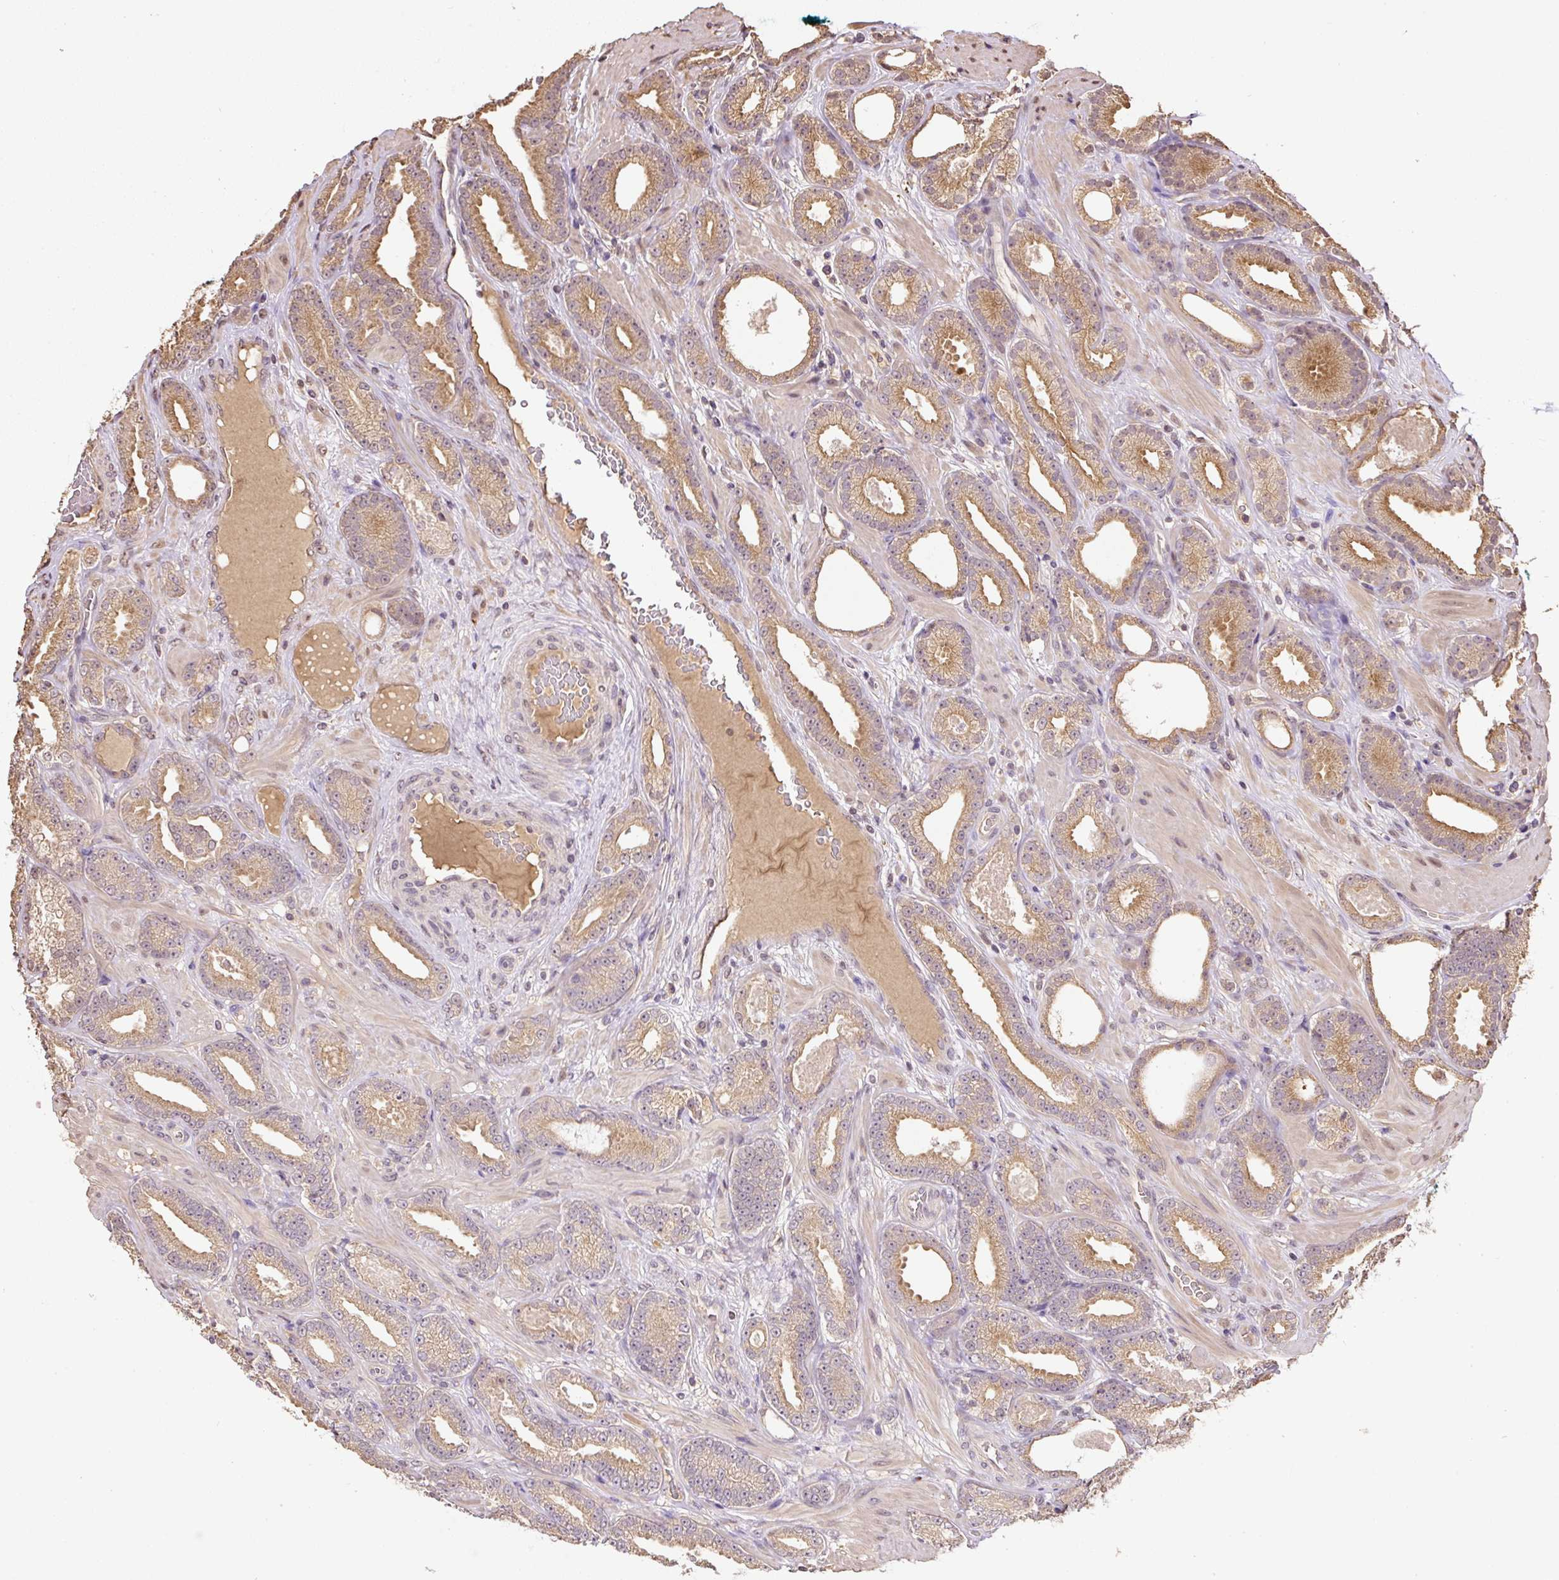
{"staining": {"intensity": "moderate", "quantity": ">75%", "location": "cytoplasmic/membranous"}, "tissue": "prostate cancer", "cell_type": "Tumor cells", "image_type": "cancer", "snomed": [{"axis": "morphology", "description": "Adenocarcinoma, Low grade"}, {"axis": "topography", "description": "Prostate"}], "caption": "Prostate cancer (low-grade adenocarcinoma) tissue demonstrates moderate cytoplasmic/membranous positivity in approximately >75% of tumor cells (DAB (3,3'-diaminobenzidine) IHC, brown staining for protein, blue staining for nuclei).", "gene": "TMEM170B", "patient": {"sex": "male", "age": 61}}